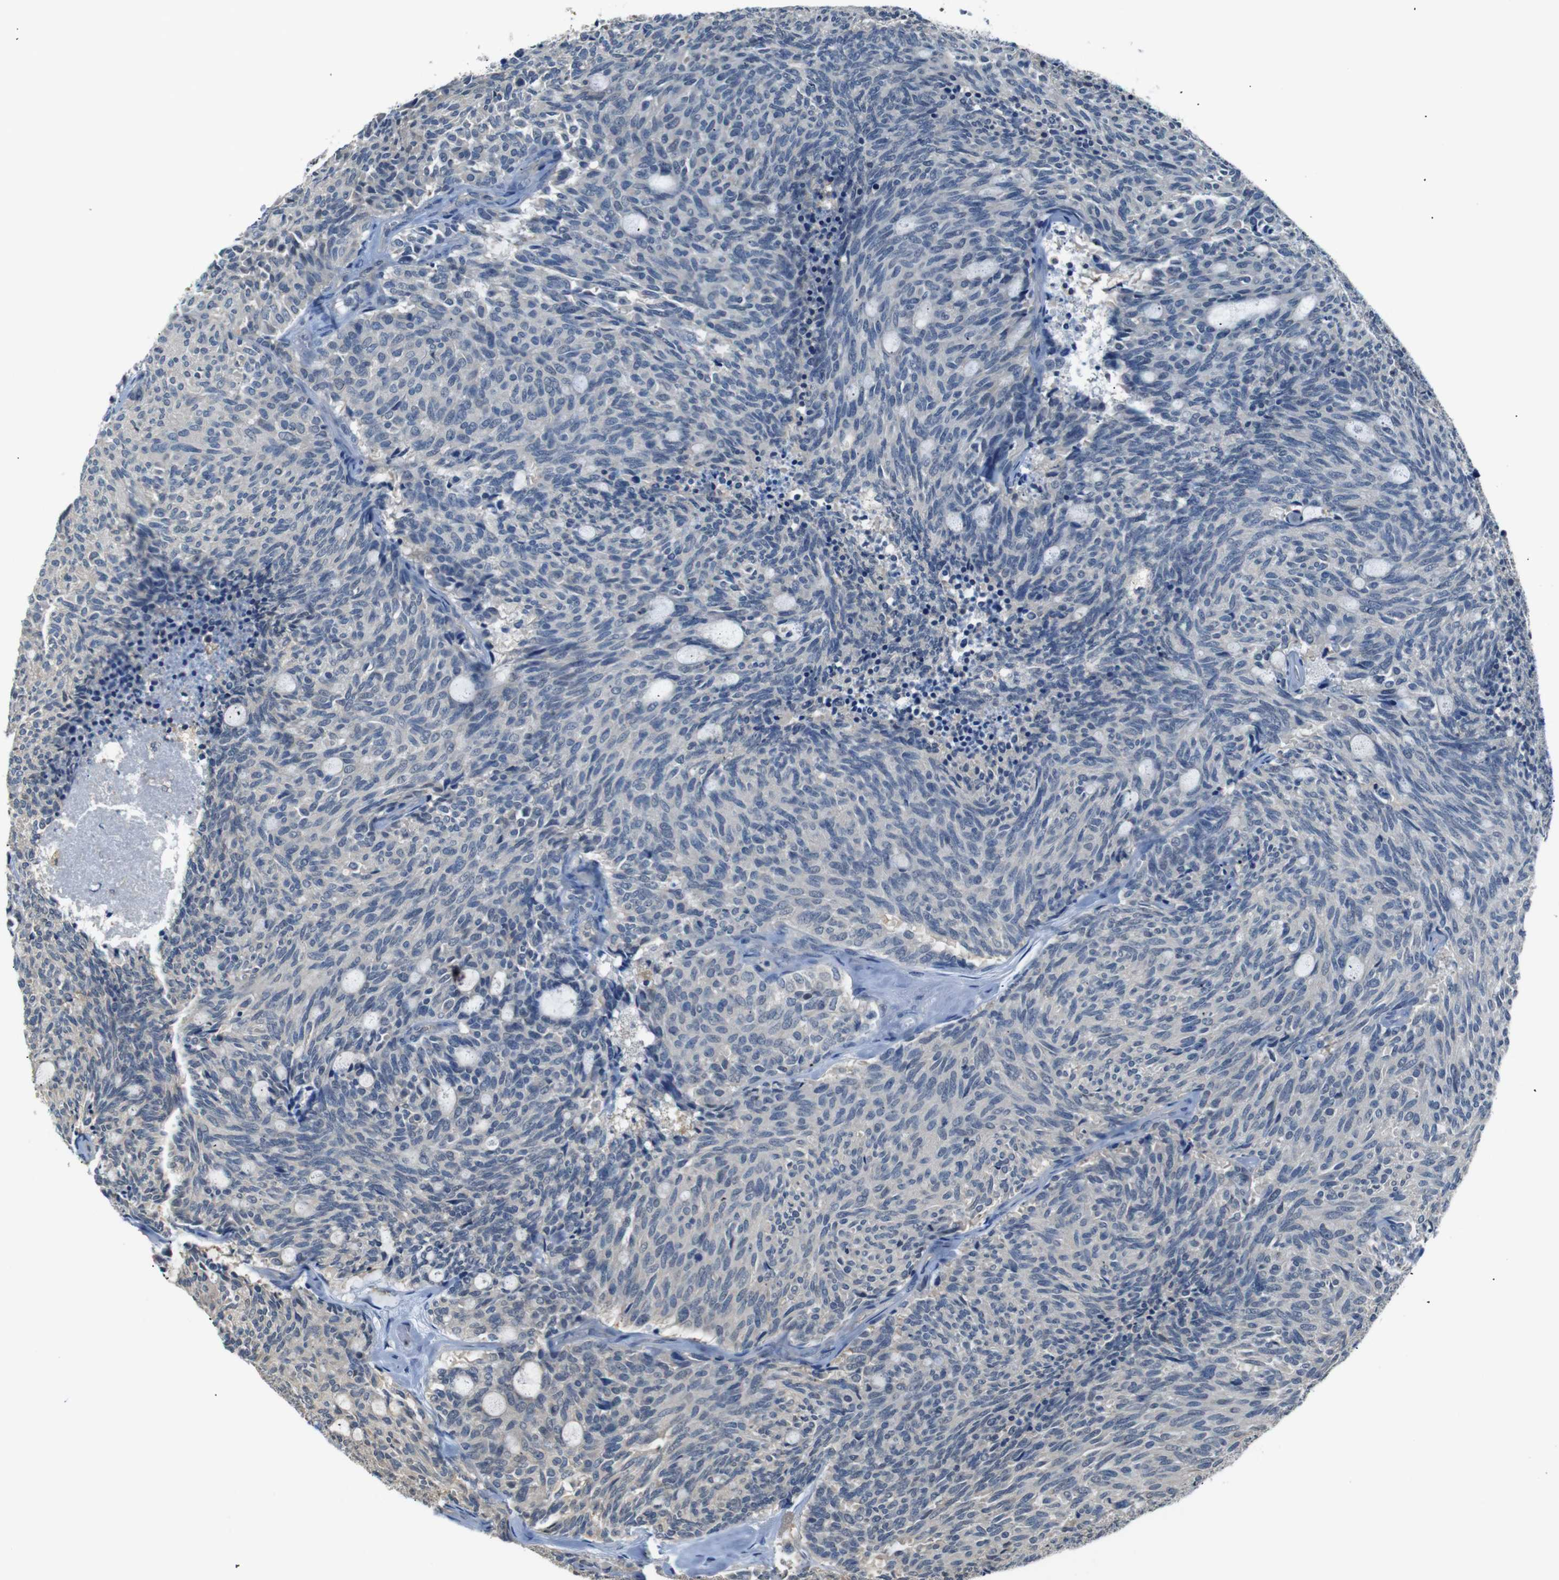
{"staining": {"intensity": "negative", "quantity": "none", "location": "none"}, "tissue": "carcinoid", "cell_type": "Tumor cells", "image_type": "cancer", "snomed": [{"axis": "morphology", "description": "Carcinoid, malignant, NOS"}, {"axis": "topography", "description": "Pancreas"}], "caption": "Carcinoid (malignant) was stained to show a protein in brown. There is no significant expression in tumor cells. Brightfield microscopy of IHC stained with DAB (brown) and hematoxylin (blue), captured at high magnification.", "gene": "SFN", "patient": {"sex": "female", "age": 54}}